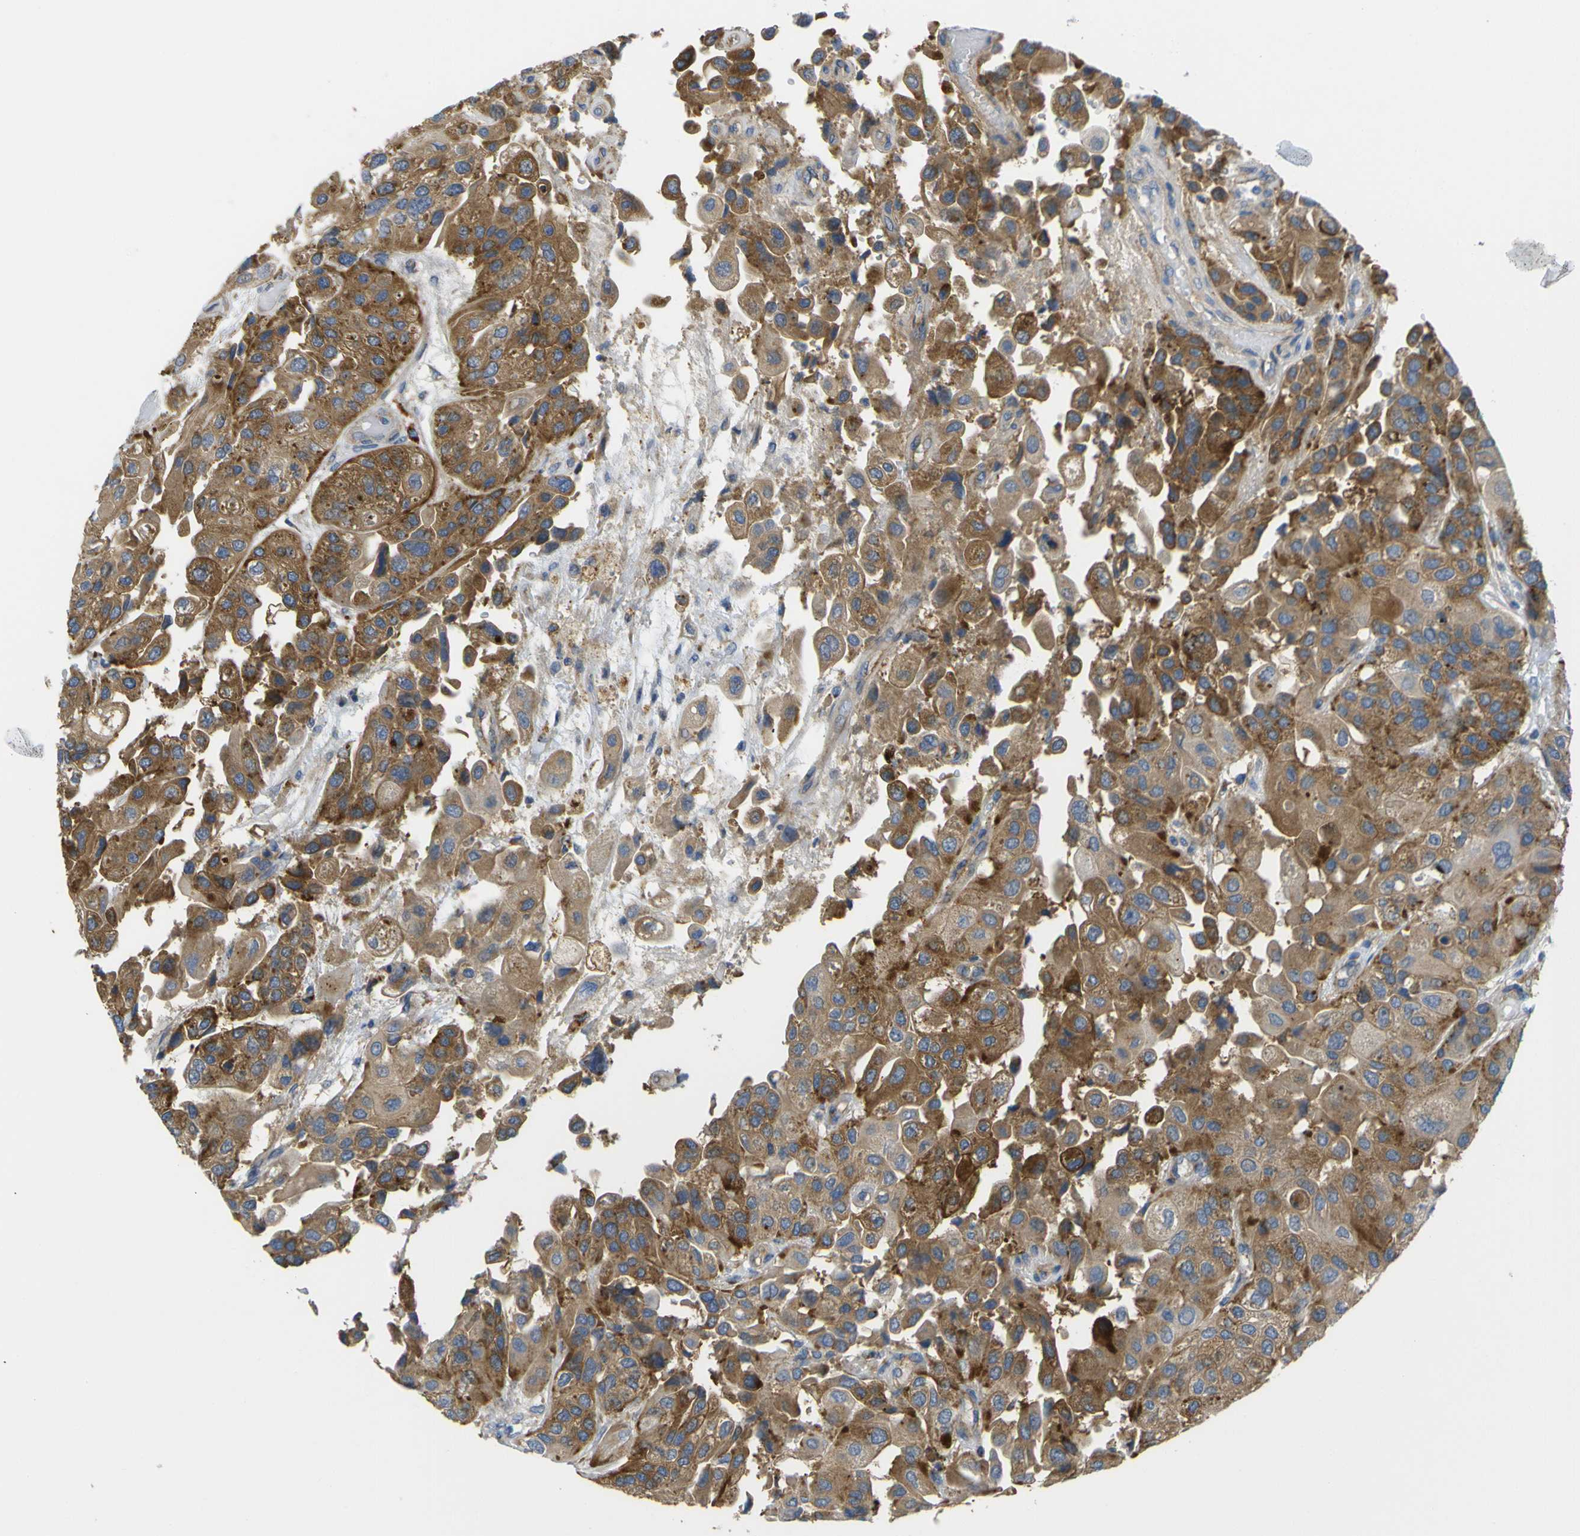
{"staining": {"intensity": "moderate", "quantity": ">75%", "location": "cytoplasmic/membranous"}, "tissue": "urothelial cancer", "cell_type": "Tumor cells", "image_type": "cancer", "snomed": [{"axis": "morphology", "description": "Urothelial carcinoma, High grade"}, {"axis": "topography", "description": "Urinary bladder"}], "caption": "High-grade urothelial carcinoma stained with IHC displays moderate cytoplasmic/membranous expression in approximately >75% of tumor cells.", "gene": "SYPL1", "patient": {"sex": "female", "age": 64}}